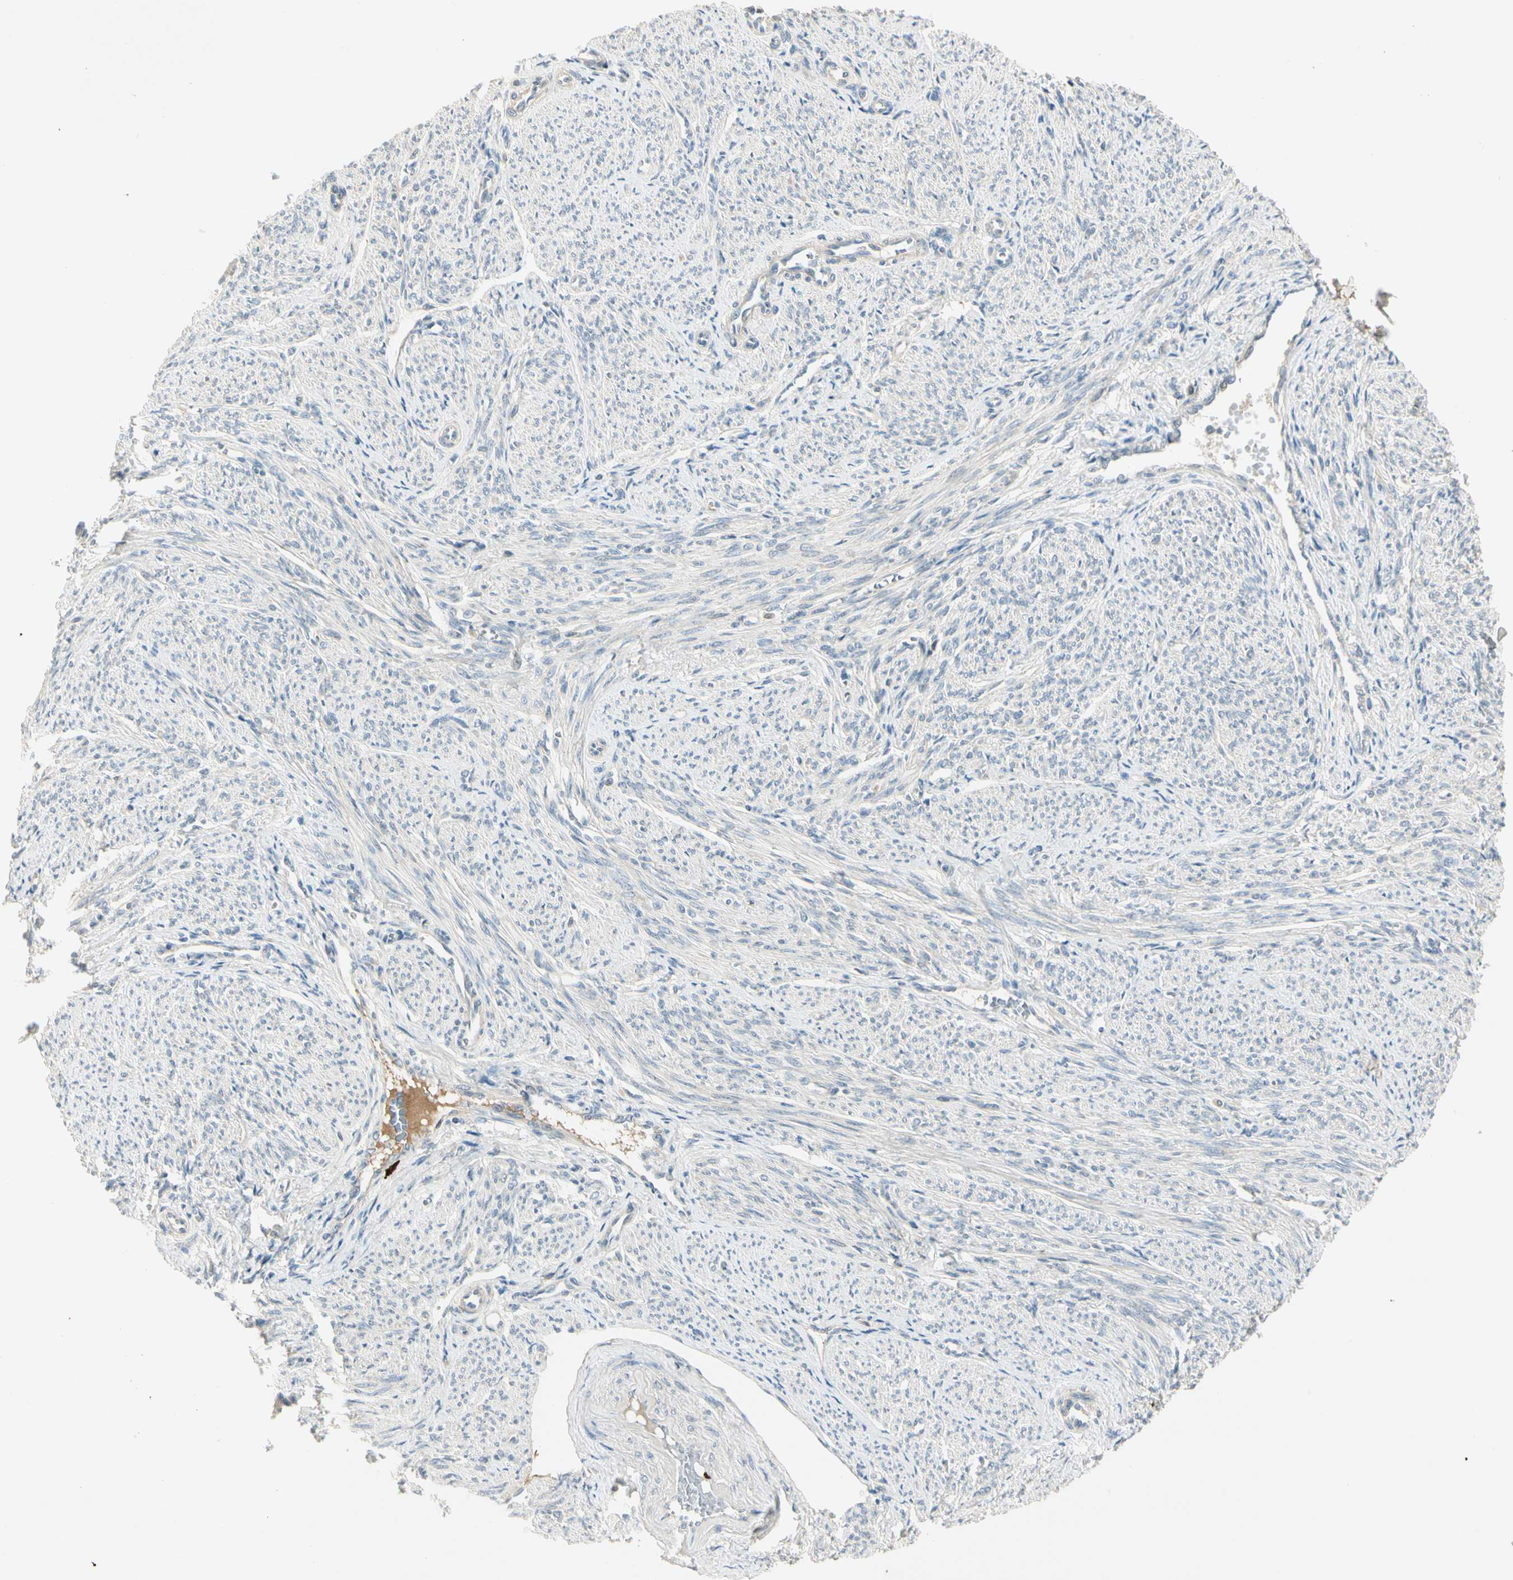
{"staining": {"intensity": "weak", "quantity": "<25%", "location": "nuclear"}, "tissue": "smooth muscle", "cell_type": "Smooth muscle cells", "image_type": "normal", "snomed": [{"axis": "morphology", "description": "Normal tissue, NOS"}, {"axis": "topography", "description": "Smooth muscle"}], "caption": "Protein analysis of normal smooth muscle displays no significant expression in smooth muscle cells. The staining was performed using DAB to visualize the protein expression in brown, while the nuclei were stained in blue with hematoxylin (Magnification: 20x).", "gene": "PITX1", "patient": {"sex": "female", "age": 65}}